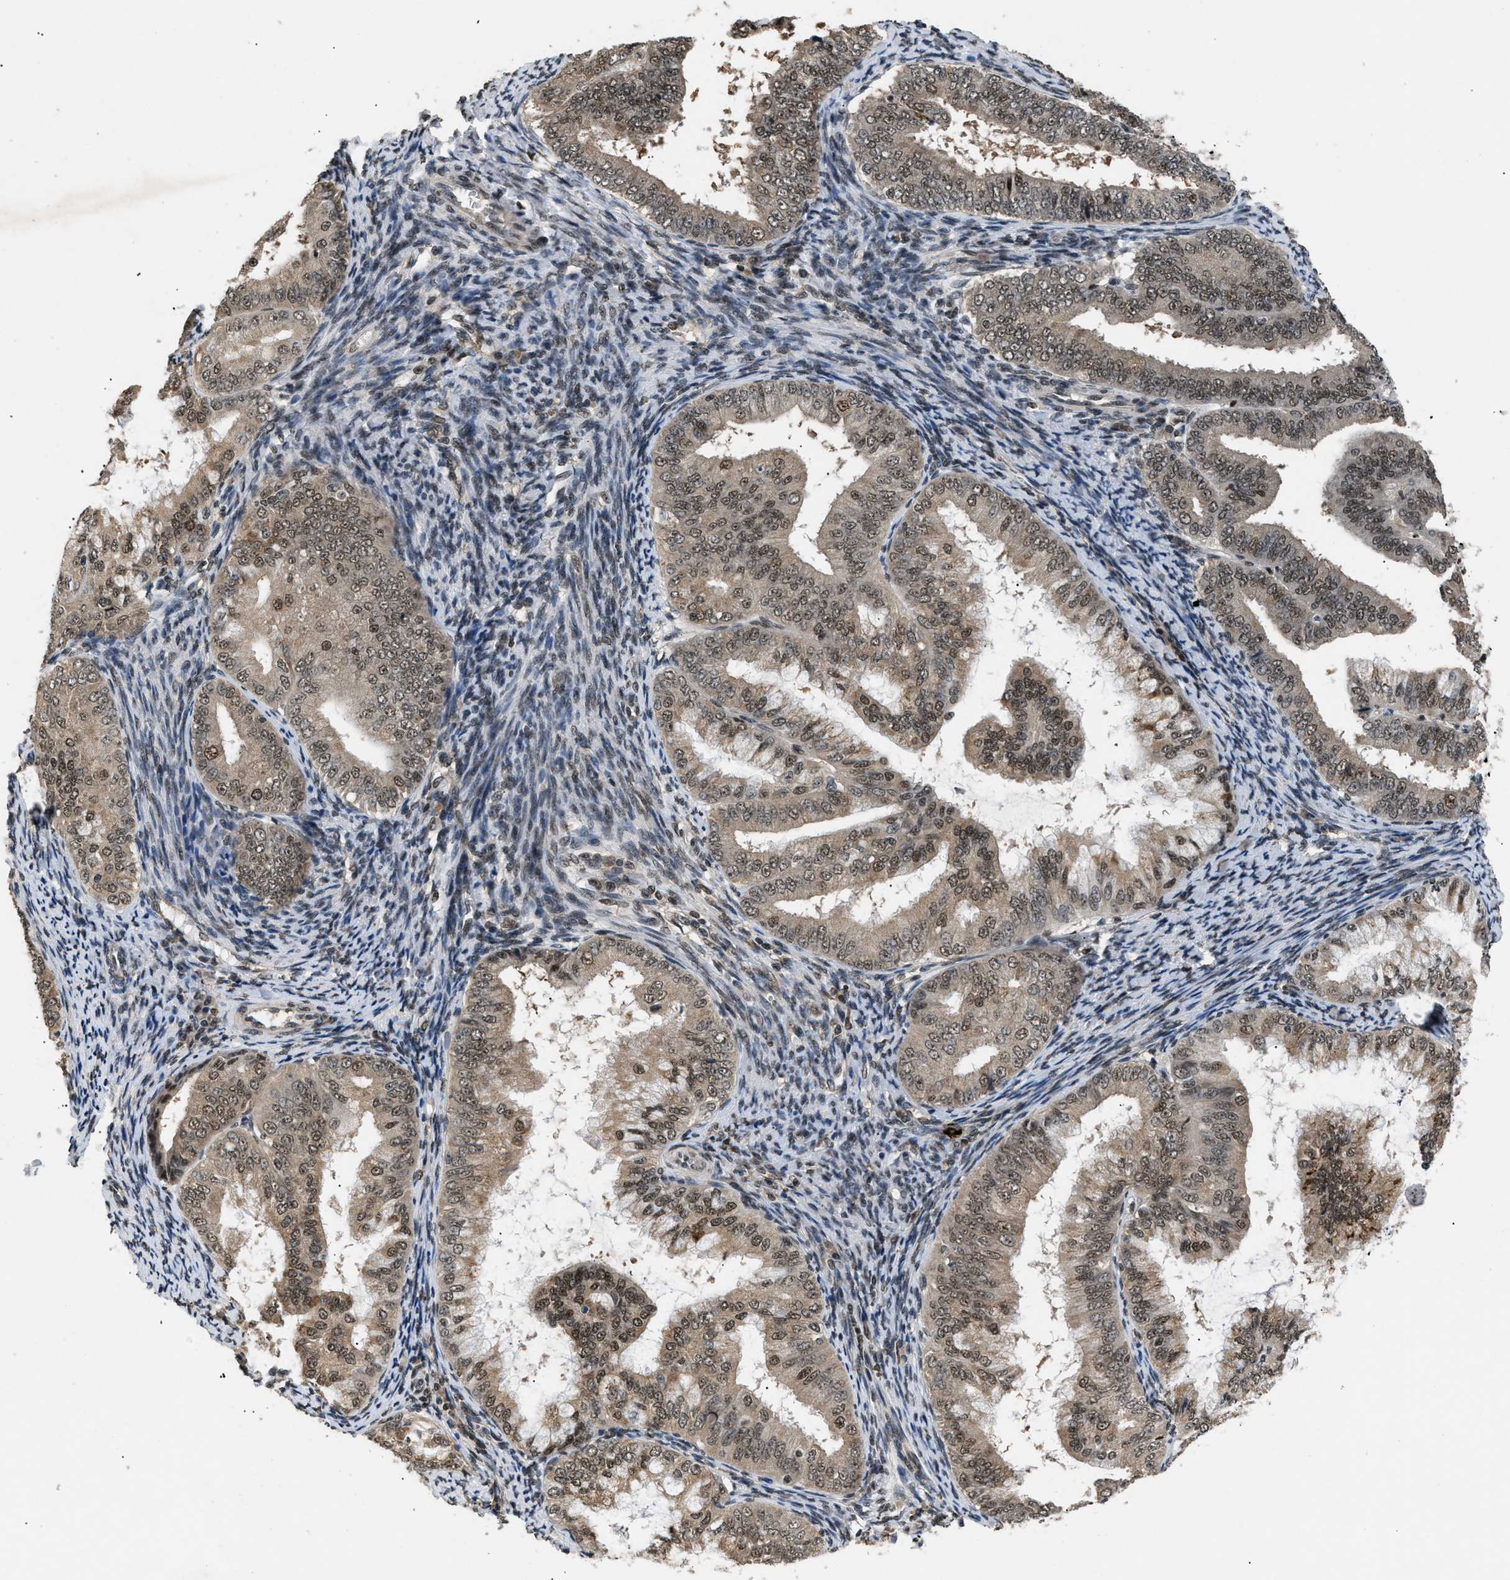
{"staining": {"intensity": "moderate", "quantity": ">75%", "location": "cytoplasmic/membranous,nuclear"}, "tissue": "endometrial cancer", "cell_type": "Tumor cells", "image_type": "cancer", "snomed": [{"axis": "morphology", "description": "Adenocarcinoma, NOS"}, {"axis": "topography", "description": "Endometrium"}], "caption": "A photomicrograph showing moderate cytoplasmic/membranous and nuclear expression in approximately >75% of tumor cells in adenocarcinoma (endometrial), as visualized by brown immunohistochemical staining.", "gene": "RBM5", "patient": {"sex": "female", "age": 63}}